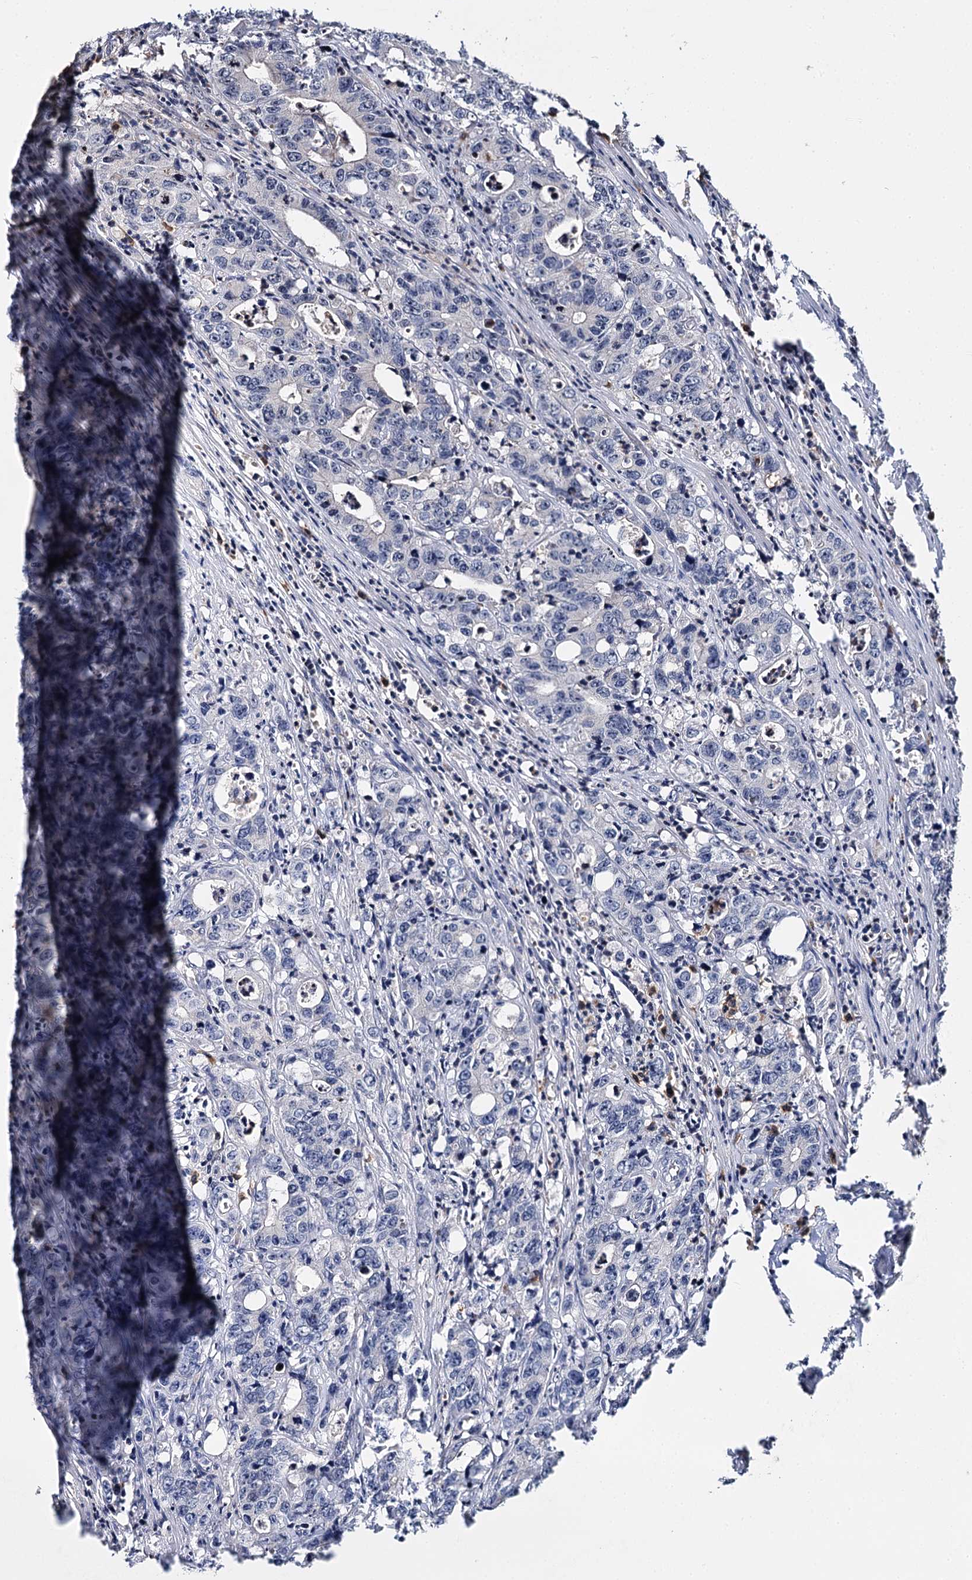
{"staining": {"intensity": "negative", "quantity": "none", "location": "none"}, "tissue": "colorectal cancer", "cell_type": "Tumor cells", "image_type": "cancer", "snomed": [{"axis": "morphology", "description": "Adenocarcinoma, NOS"}, {"axis": "topography", "description": "Colon"}], "caption": "Immunohistochemistry of colorectal cancer displays no staining in tumor cells.", "gene": "SUPT20H", "patient": {"sex": "female", "age": 75}}